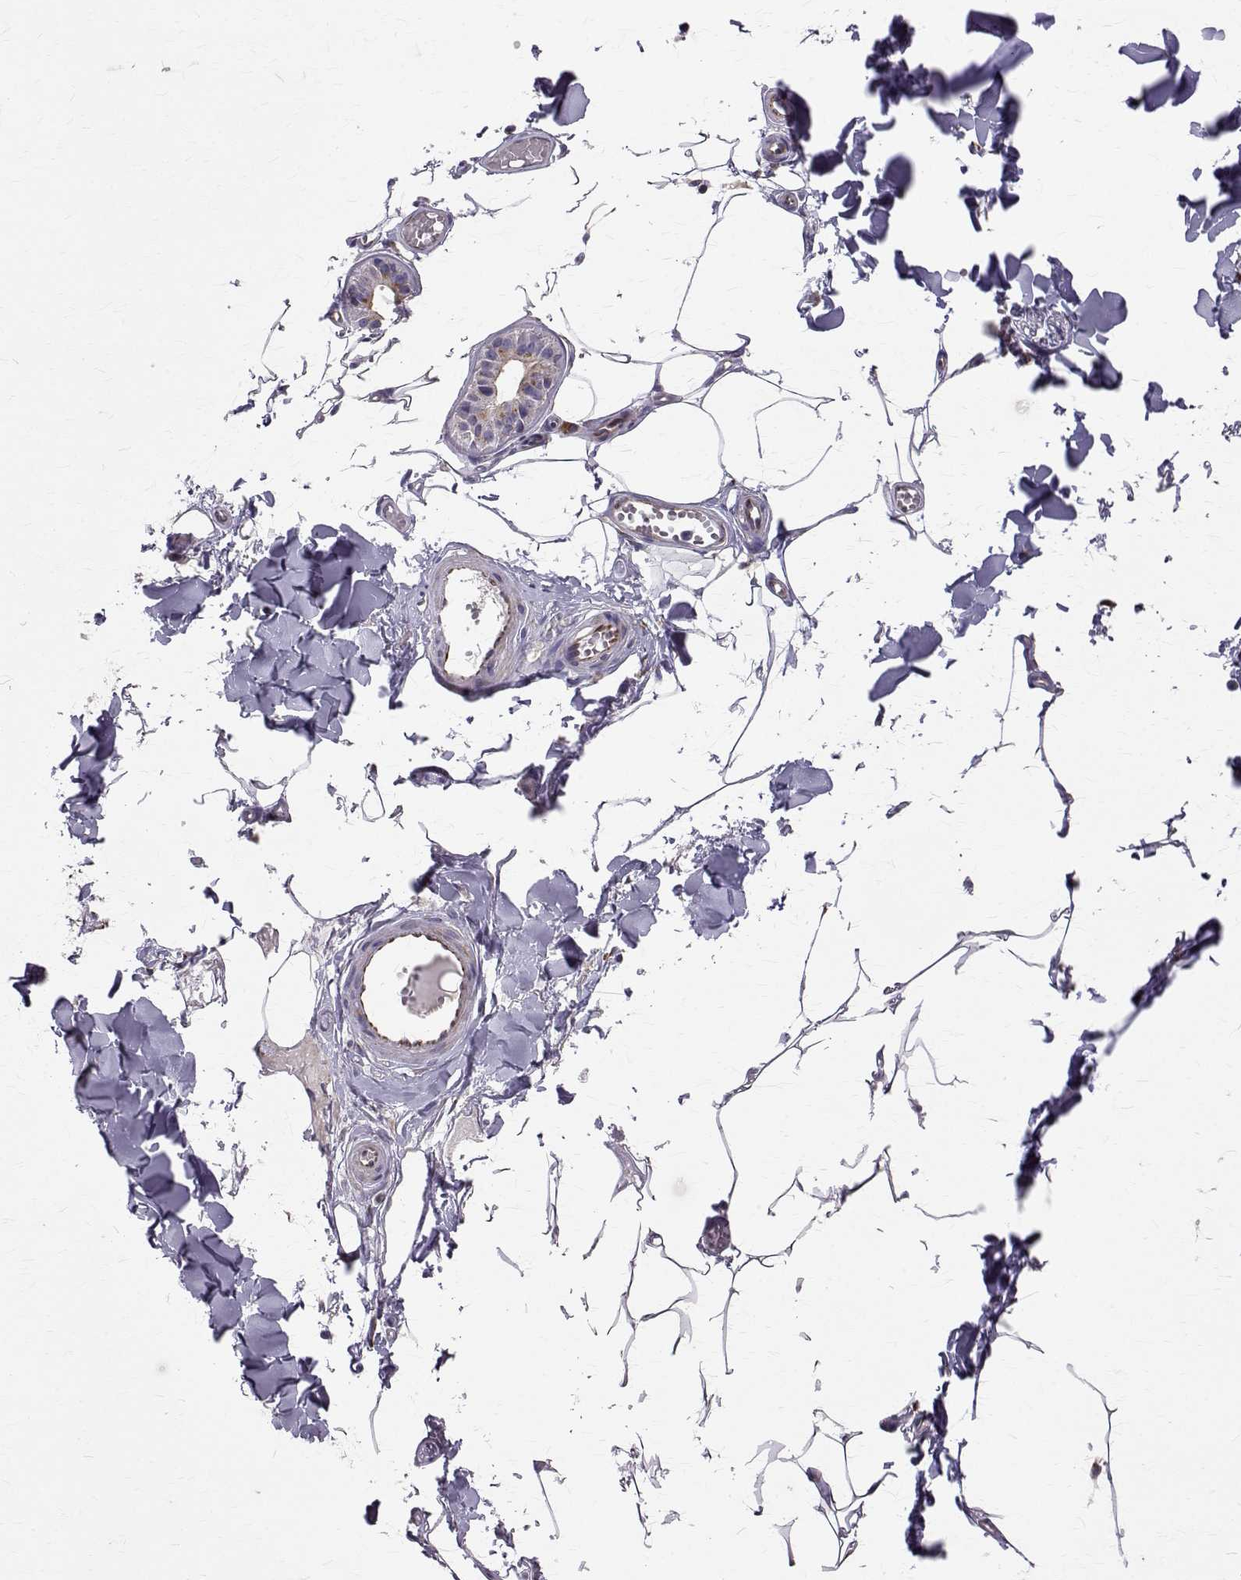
{"staining": {"intensity": "moderate", "quantity": "<25%", "location": "cytoplasmic/membranous"}, "tissue": "adipose tissue", "cell_type": "Adipocytes", "image_type": "normal", "snomed": [{"axis": "morphology", "description": "Normal tissue, NOS"}, {"axis": "topography", "description": "Skin"}, {"axis": "topography", "description": "Peripheral nerve tissue"}], "caption": "The micrograph demonstrates staining of unremarkable adipose tissue, revealing moderate cytoplasmic/membranous protein expression (brown color) within adipocytes.", "gene": "ARFGAP1", "patient": {"sex": "female", "age": 45}}